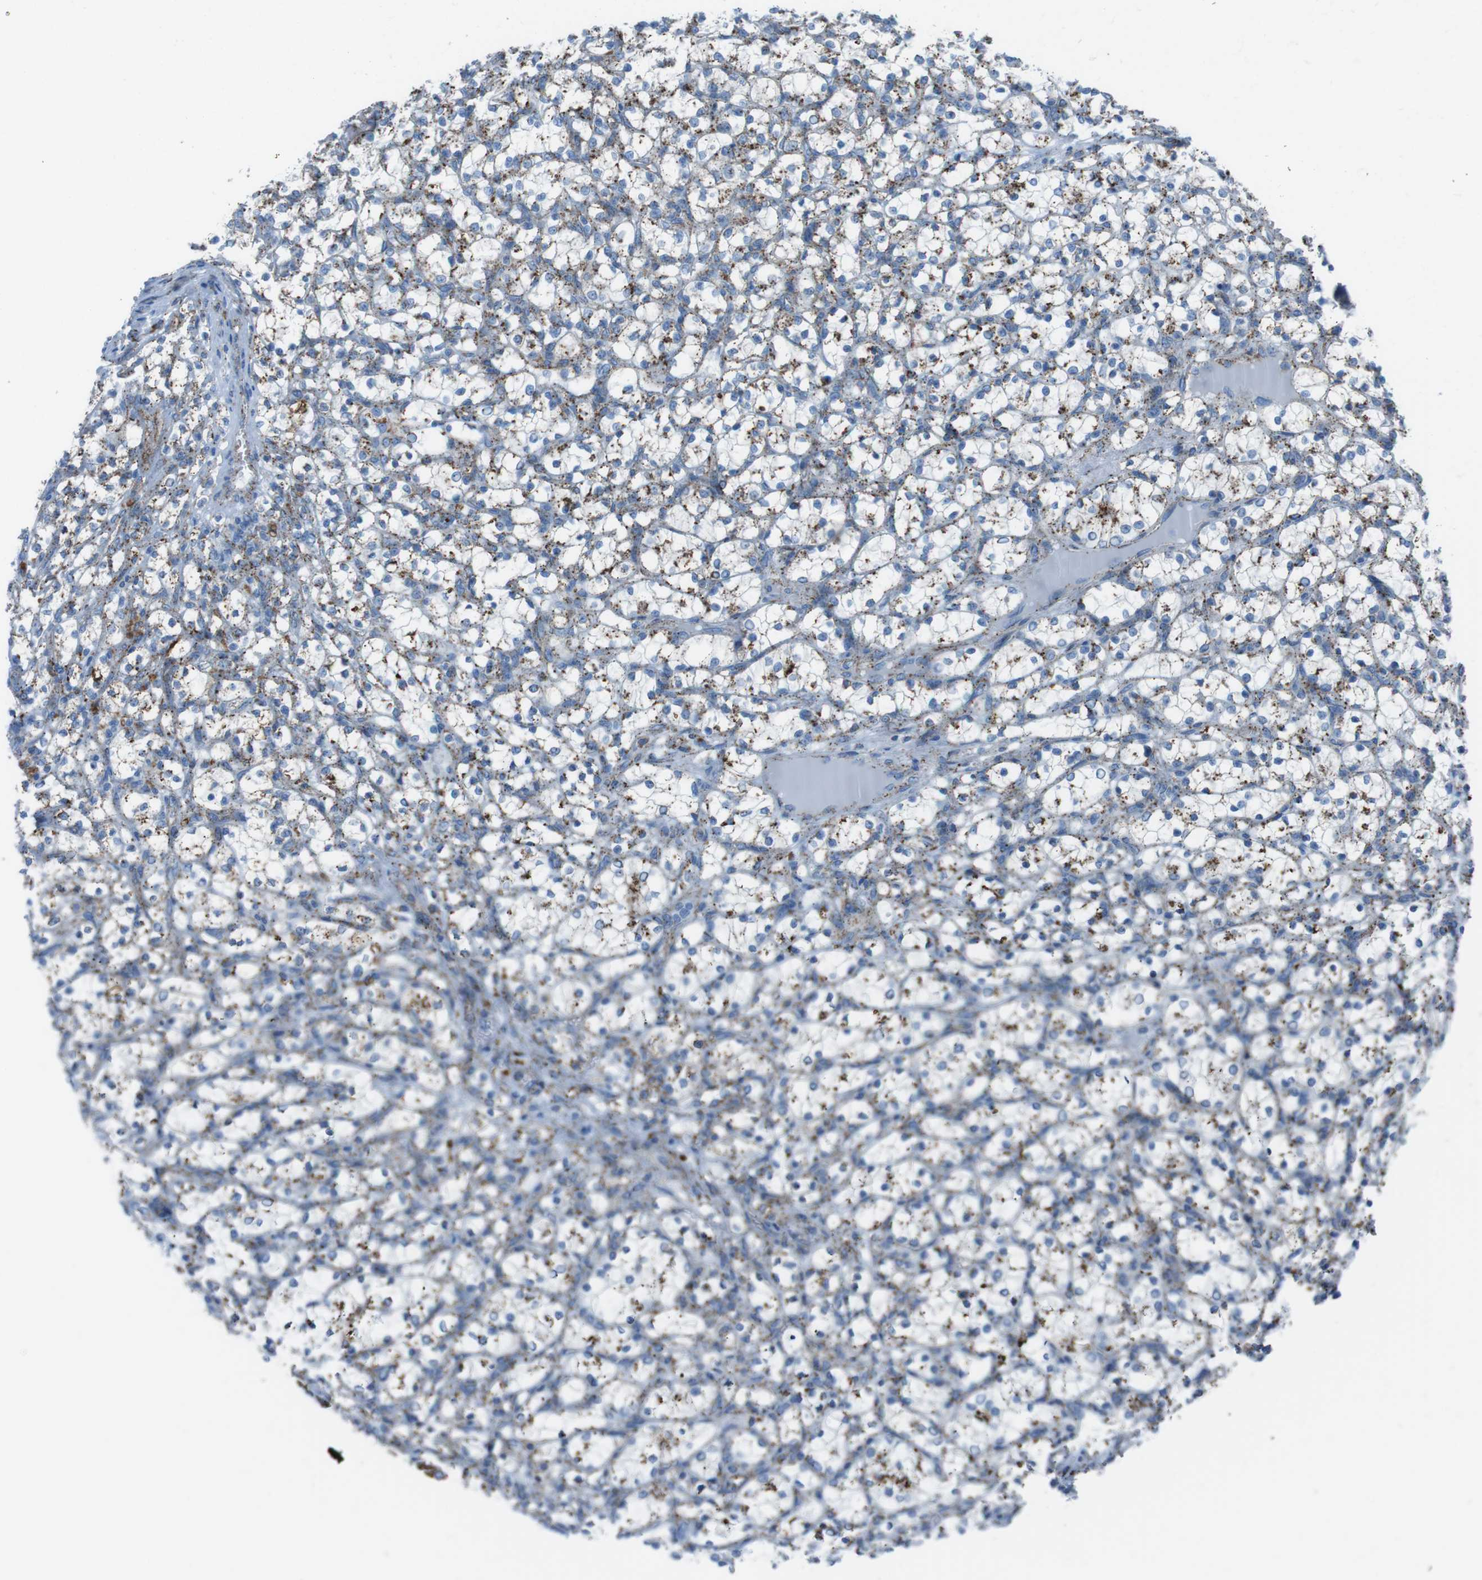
{"staining": {"intensity": "moderate", "quantity": "25%-75%", "location": "cytoplasmic/membranous"}, "tissue": "renal cancer", "cell_type": "Tumor cells", "image_type": "cancer", "snomed": [{"axis": "morphology", "description": "Adenocarcinoma, NOS"}, {"axis": "topography", "description": "Kidney"}], "caption": "The photomicrograph reveals immunohistochemical staining of renal adenocarcinoma. There is moderate cytoplasmic/membranous staining is seen in approximately 25%-75% of tumor cells.", "gene": "SCARB2", "patient": {"sex": "female", "age": 69}}